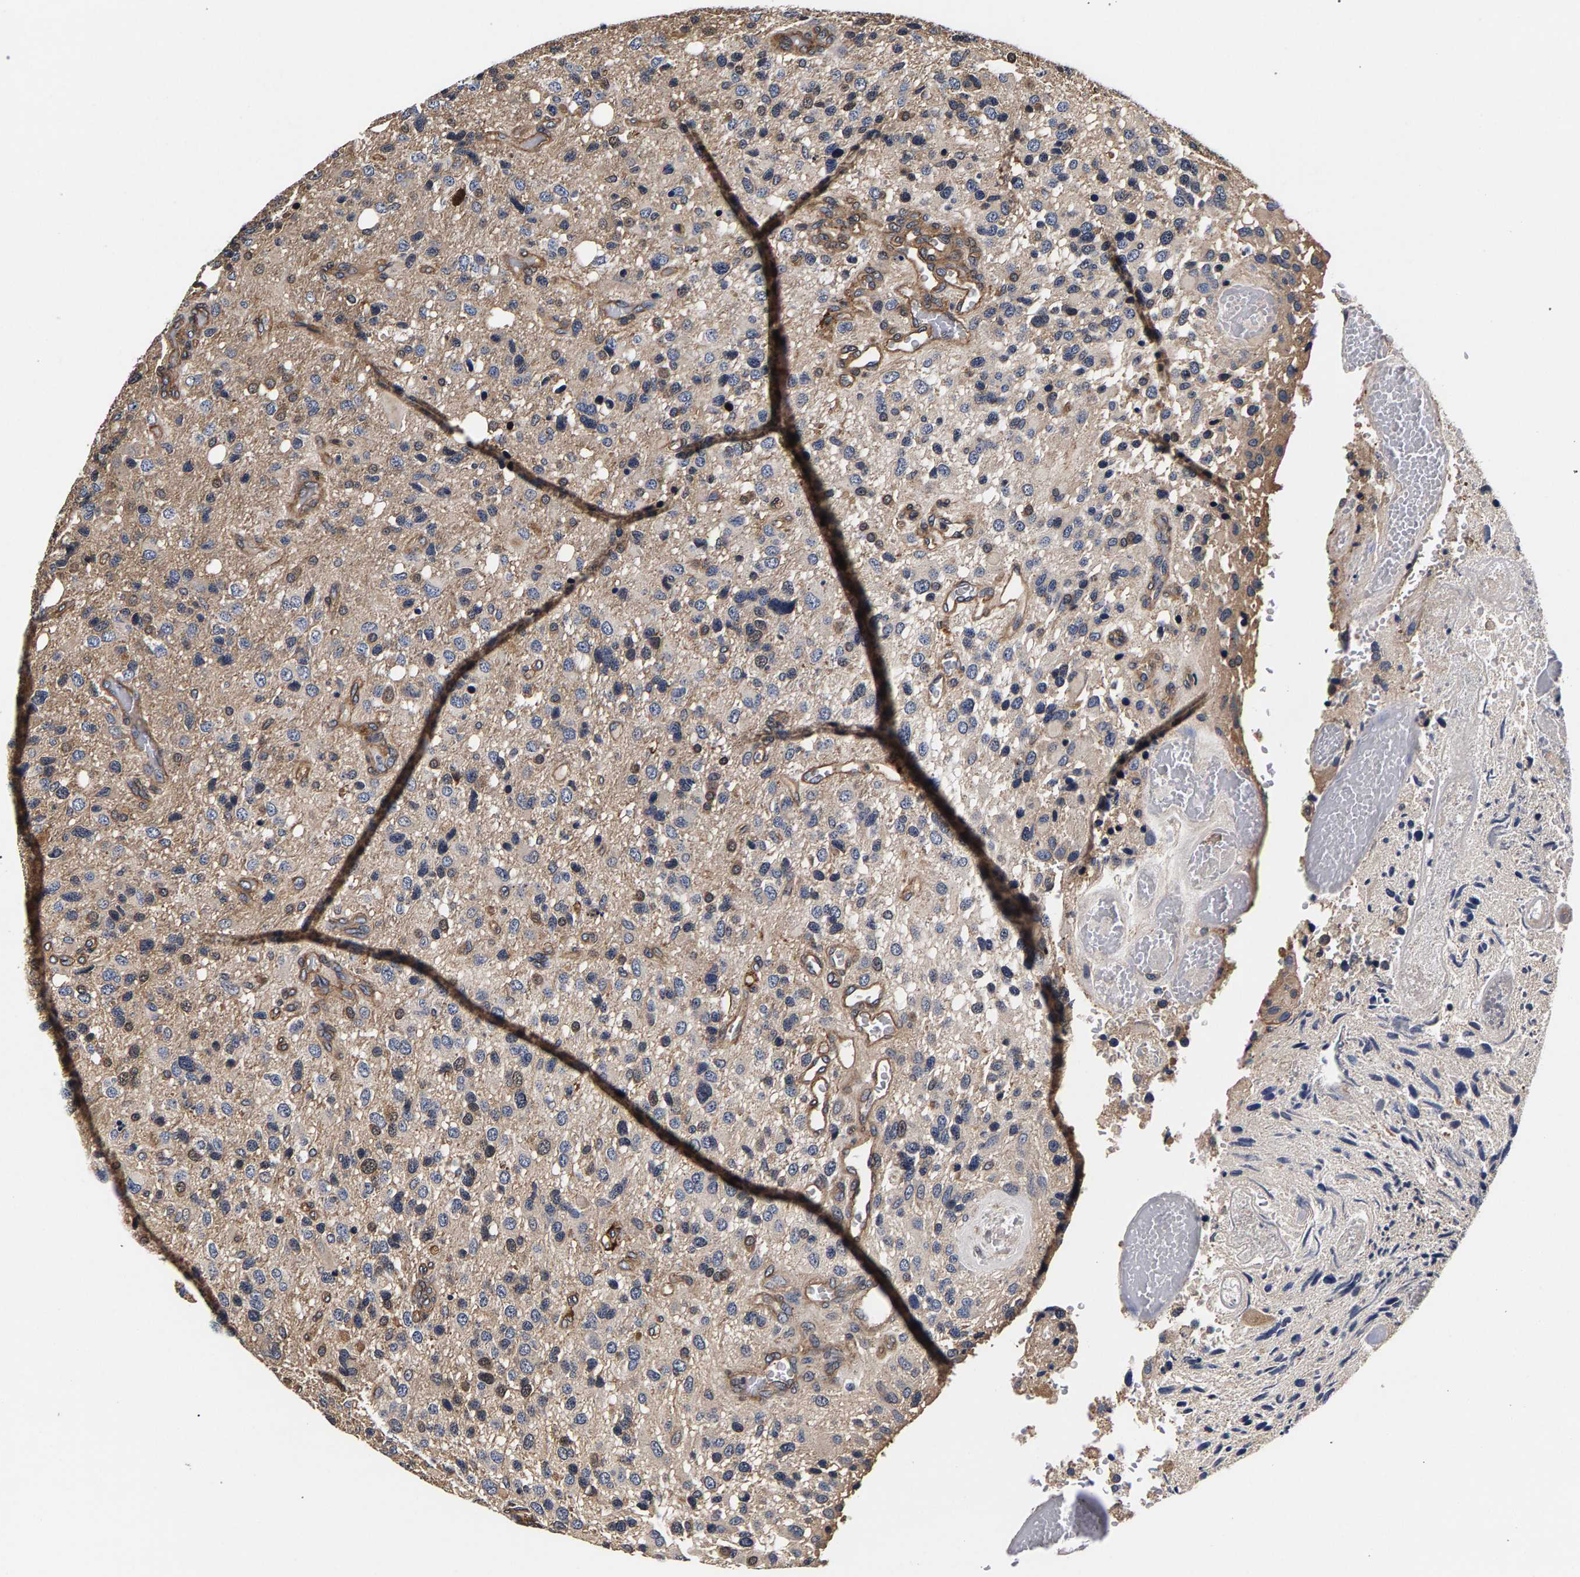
{"staining": {"intensity": "weak", "quantity": "25%-75%", "location": "cytoplasmic/membranous"}, "tissue": "glioma", "cell_type": "Tumor cells", "image_type": "cancer", "snomed": [{"axis": "morphology", "description": "Glioma, malignant, High grade"}, {"axis": "topography", "description": "Brain"}], "caption": "Glioma was stained to show a protein in brown. There is low levels of weak cytoplasmic/membranous positivity in approximately 25%-75% of tumor cells.", "gene": "MARCHF7", "patient": {"sex": "female", "age": 58}}